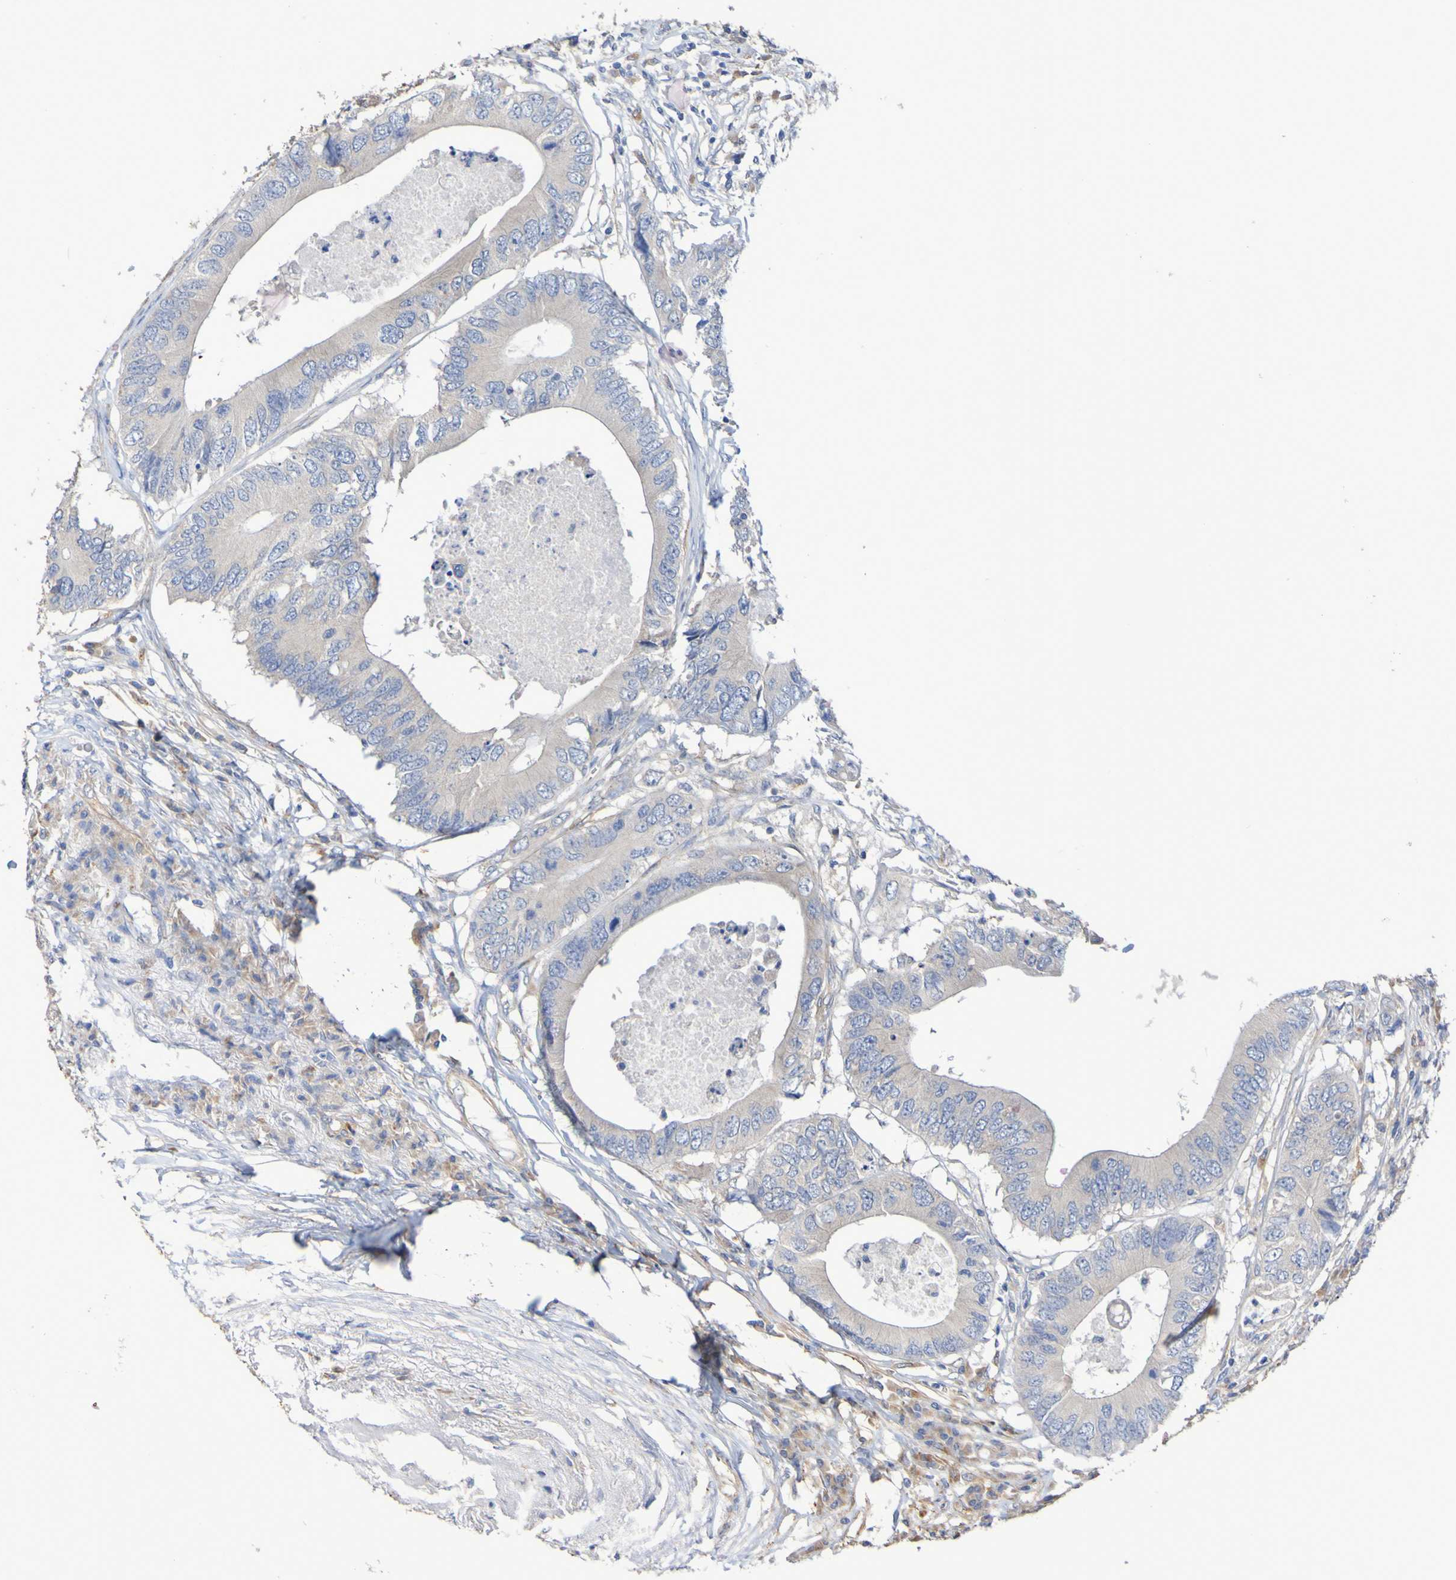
{"staining": {"intensity": "weak", "quantity": ">75%", "location": "cytoplasmic/membranous"}, "tissue": "colorectal cancer", "cell_type": "Tumor cells", "image_type": "cancer", "snomed": [{"axis": "morphology", "description": "Adenocarcinoma, NOS"}, {"axis": "topography", "description": "Colon"}], "caption": "The histopathology image demonstrates immunohistochemical staining of colorectal cancer (adenocarcinoma). There is weak cytoplasmic/membranous staining is appreciated in about >75% of tumor cells.", "gene": "SRPRB", "patient": {"sex": "male", "age": 71}}